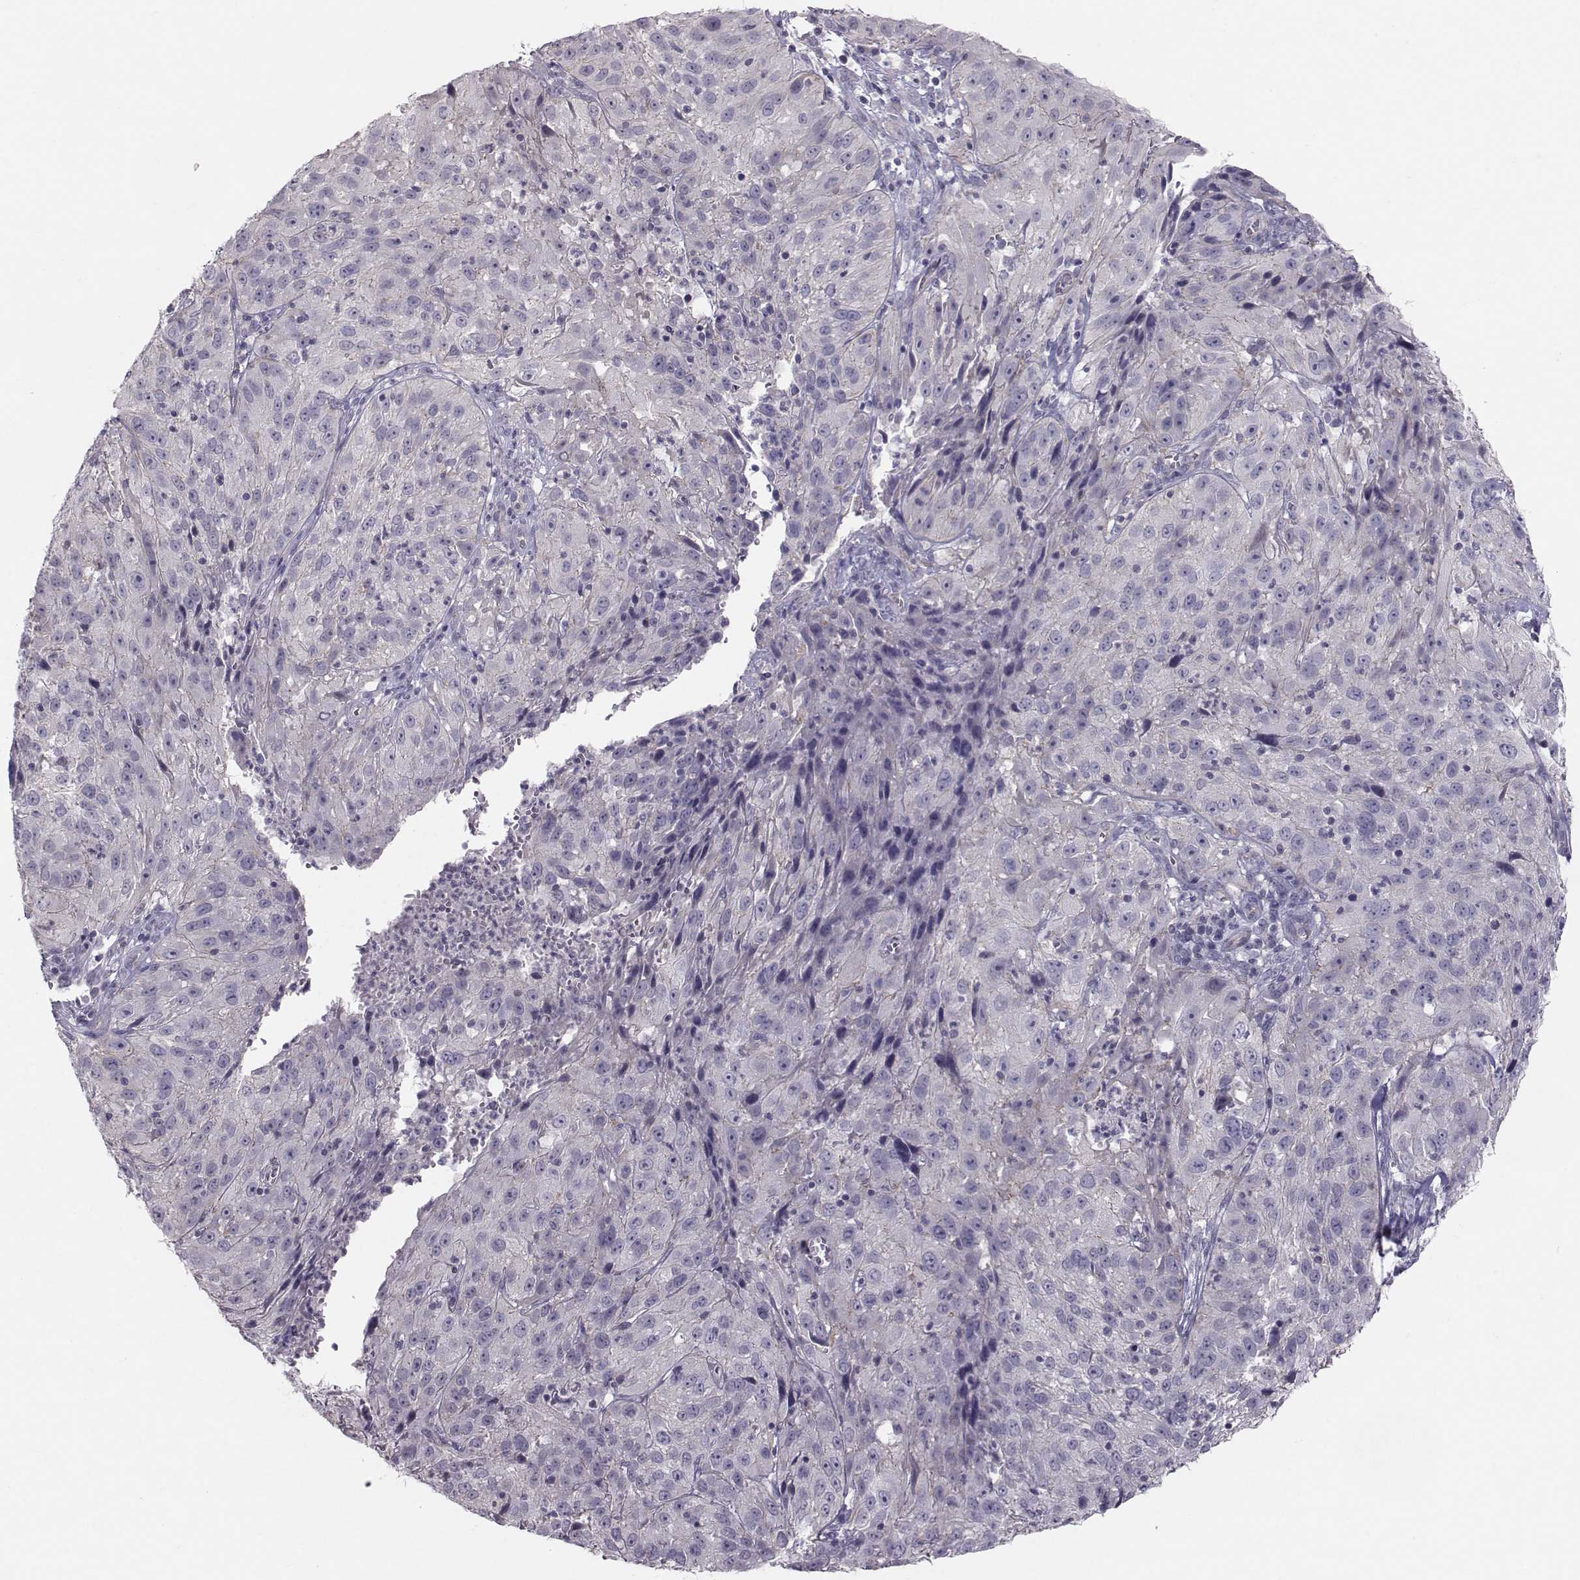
{"staining": {"intensity": "negative", "quantity": "none", "location": "none"}, "tissue": "cervical cancer", "cell_type": "Tumor cells", "image_type": "cancer", "snomed": [{"axis": "morphology", "description": "Squamous cell carcinoma, NOS"}, {"axis": "topography", "description": "Cervix"}], "caption": "There is no significant positivity in tumor cells of cervical squamous cell carcinoma.", "gene": "MAST1", "patient": {"sex": "female", "age": 32}}